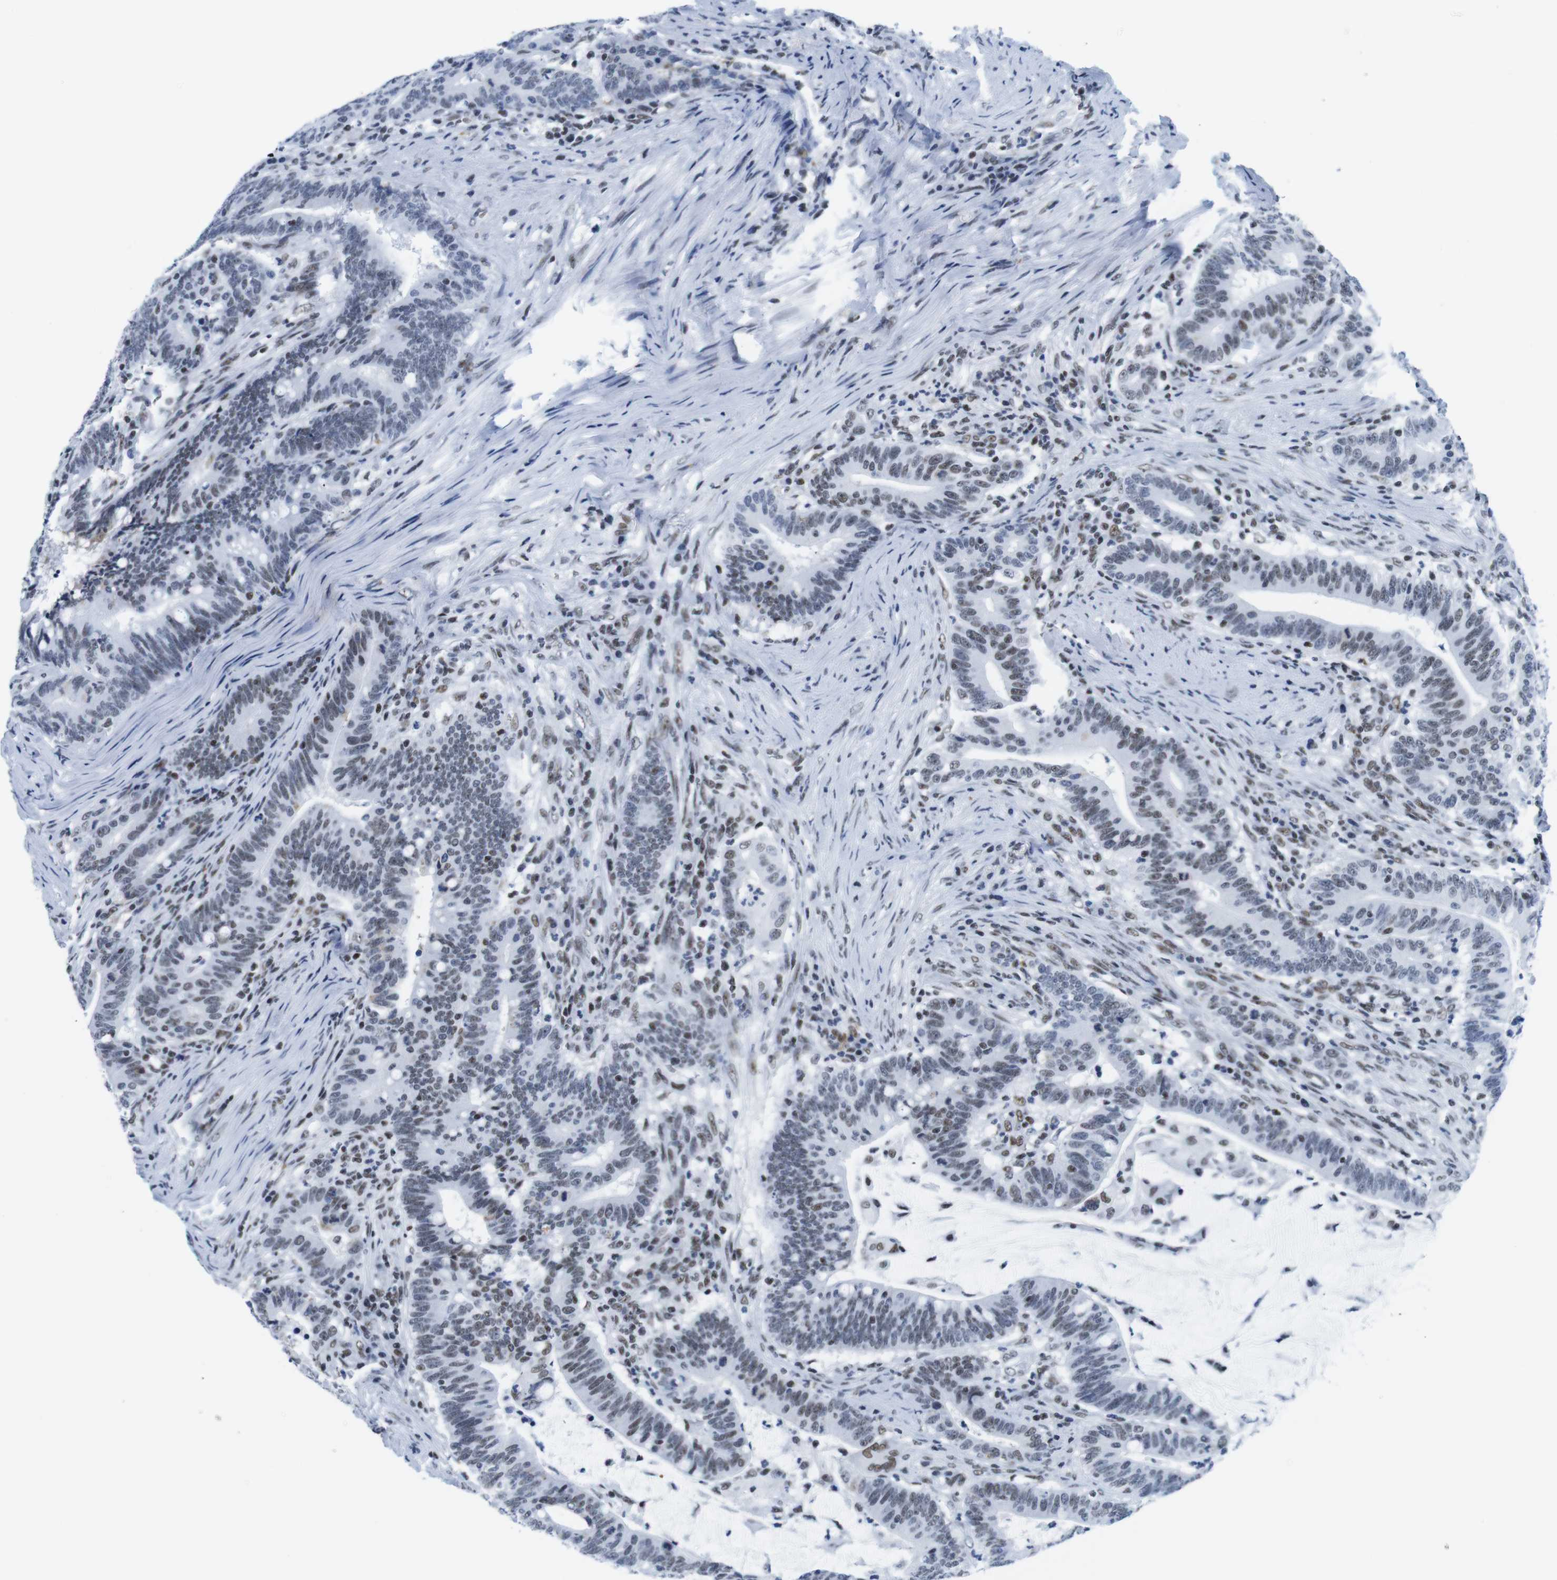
{"staining": {"intensity": "weak", "quantity": "25%-75%", "location": "nuclear"}, "tissue": "colorectal cancer", "cell_type": "Tumor cells", "image_type": "cancer", "snomed": [{"axis": "morphology", "description": "Normal tissue, NOS"}, {"axis": "morphology", "description": "Adenocarcinoma, NOS"}, {"axis": "topography", "description": "Colon"}], "caption": "Protein staining reveals weak nuclear positivity in about 25%-75% of tumor cells in colorectal adenocarcinoma. The protein of interest is stained brown, and the nuclei are stained in blue (DAB (3,3'-diaminobenzidine) IHC with brightfield microscopy, high magnification).", "gene": "IFI16", "patient": {"sex": "female", "age": 66}}